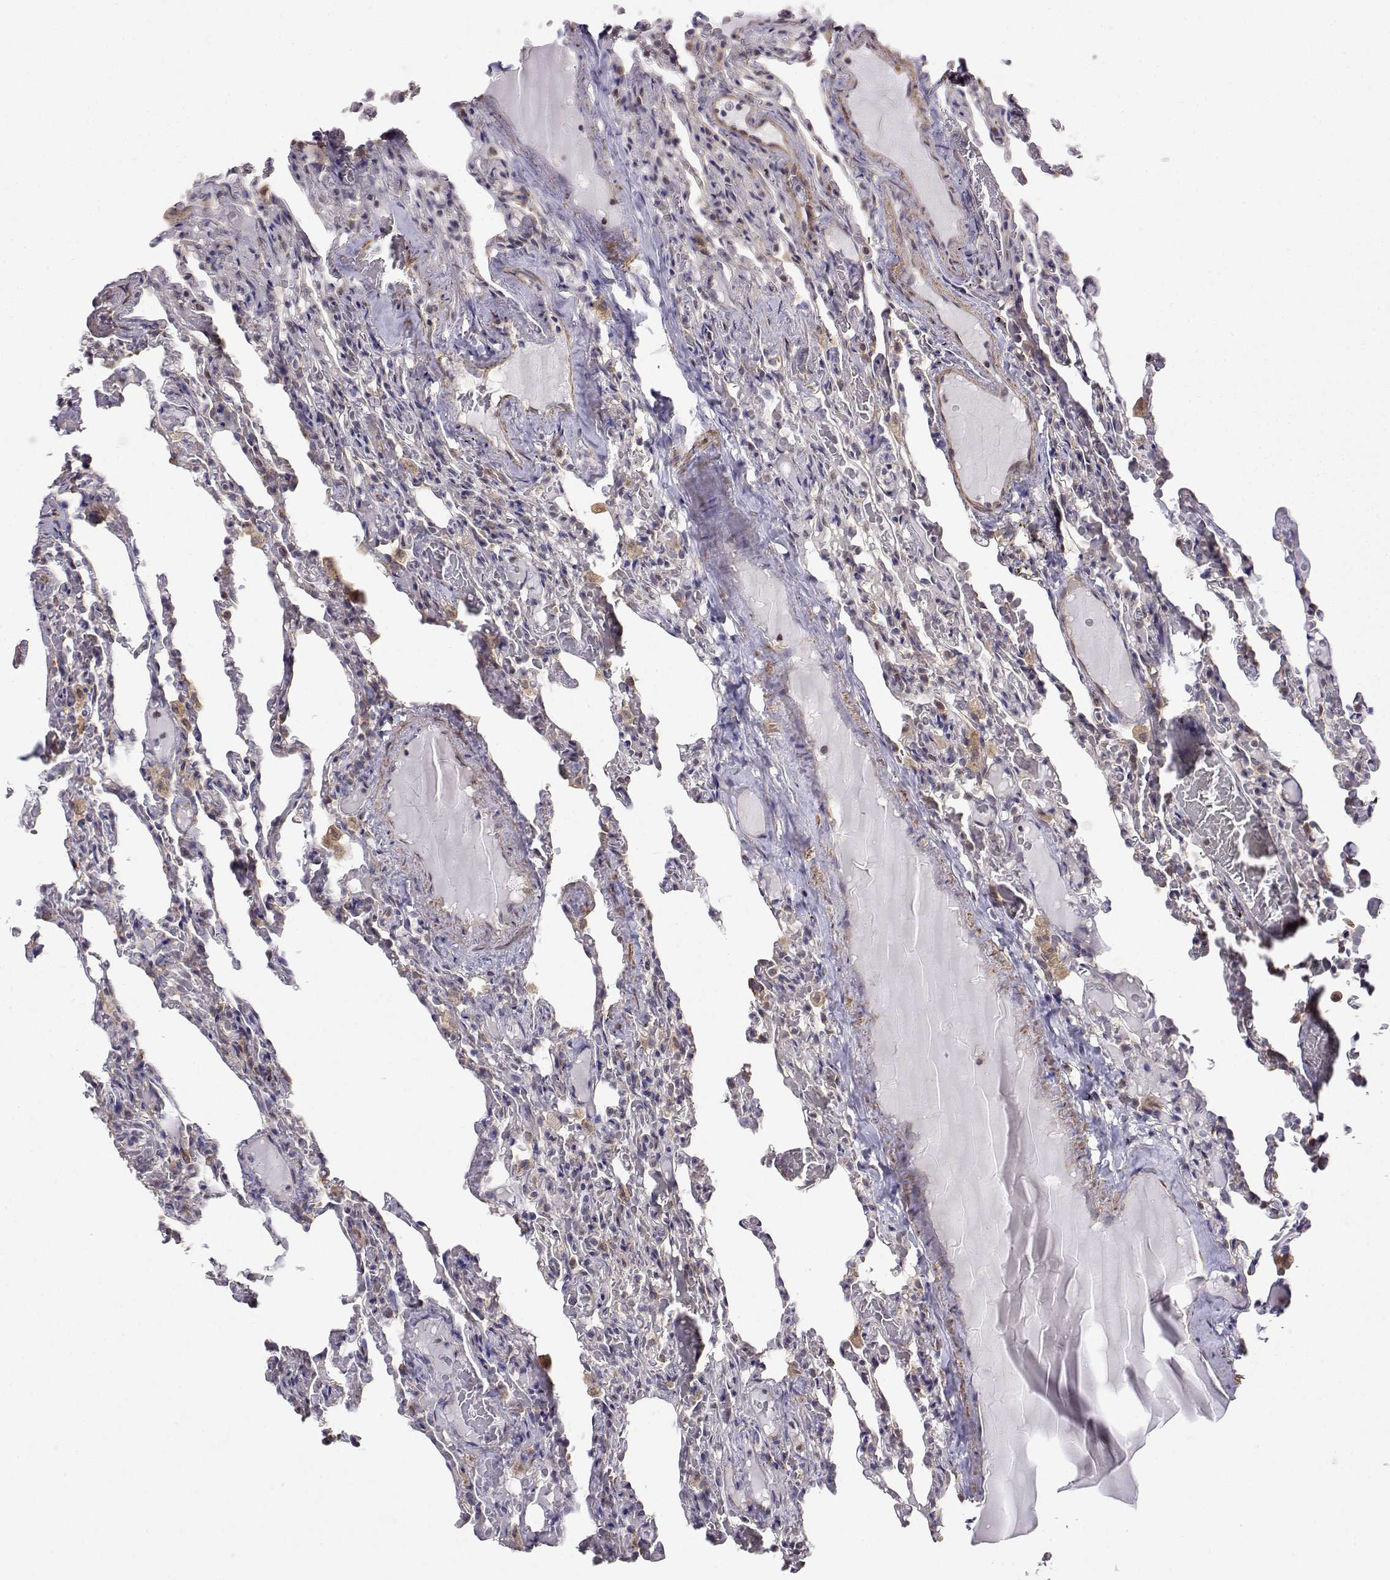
{"staining": {"intensity": "moderate", "quantity": "<25%", "location": "cytoplasmic/membranous"}, "tissue": "lung", "cell_type": "Alveolar cells", "image_type": "normal", "snomed": [{"axis": "morphology", "description": "Normal tissue, NOS"}, {"axis": "topography", "description": "Lung"}], "caption": "Immunohistochemical staining of benign lung displays moderate cytoplasmic/membranous protein expression in approximately <25% of alveolar cells.", "gene": "PAIP1", "patient": {"sex": "female", "age": 43}}